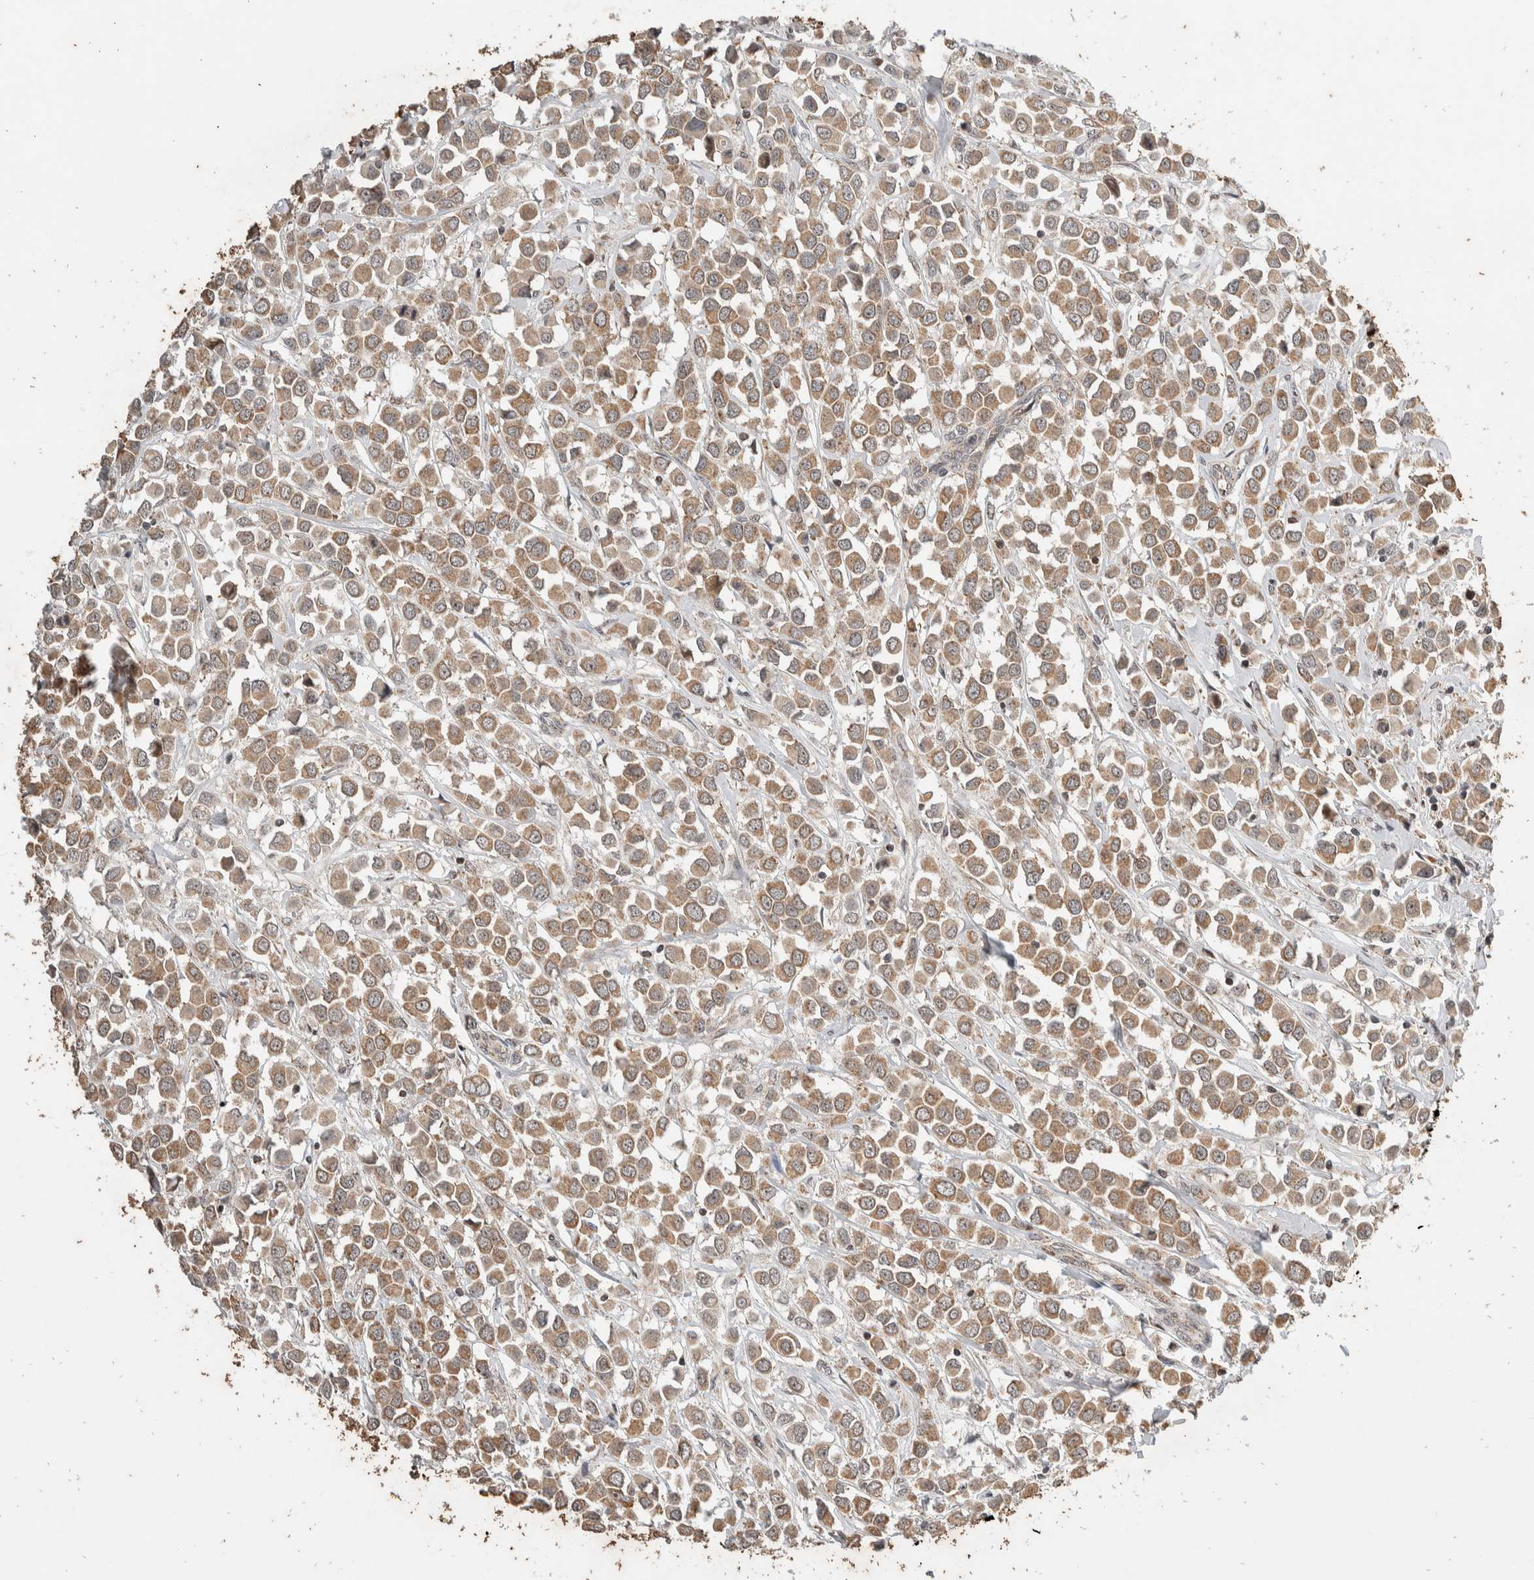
{"staining": {"intensity": "weak", "quantity": ">75%", "location": "cytoplasmic/membranous"}, "tissue": "breast cancer", "cell_type": "Tumor cells", "image_type": "cancer", "snomed": [{"axis": "morphology", "description": "Duct carcinoma"}, {"axis": "topography", "description": "Breast"}], "caption": "Protein positivity by IHC reveals weak cytoplasmic/membranous staining in approximately >75% of tumor cells in invasive ductal carcinoma (breast).", "gene": "ATXN7L1", "patient": {"sex": "female", "age": 61}}